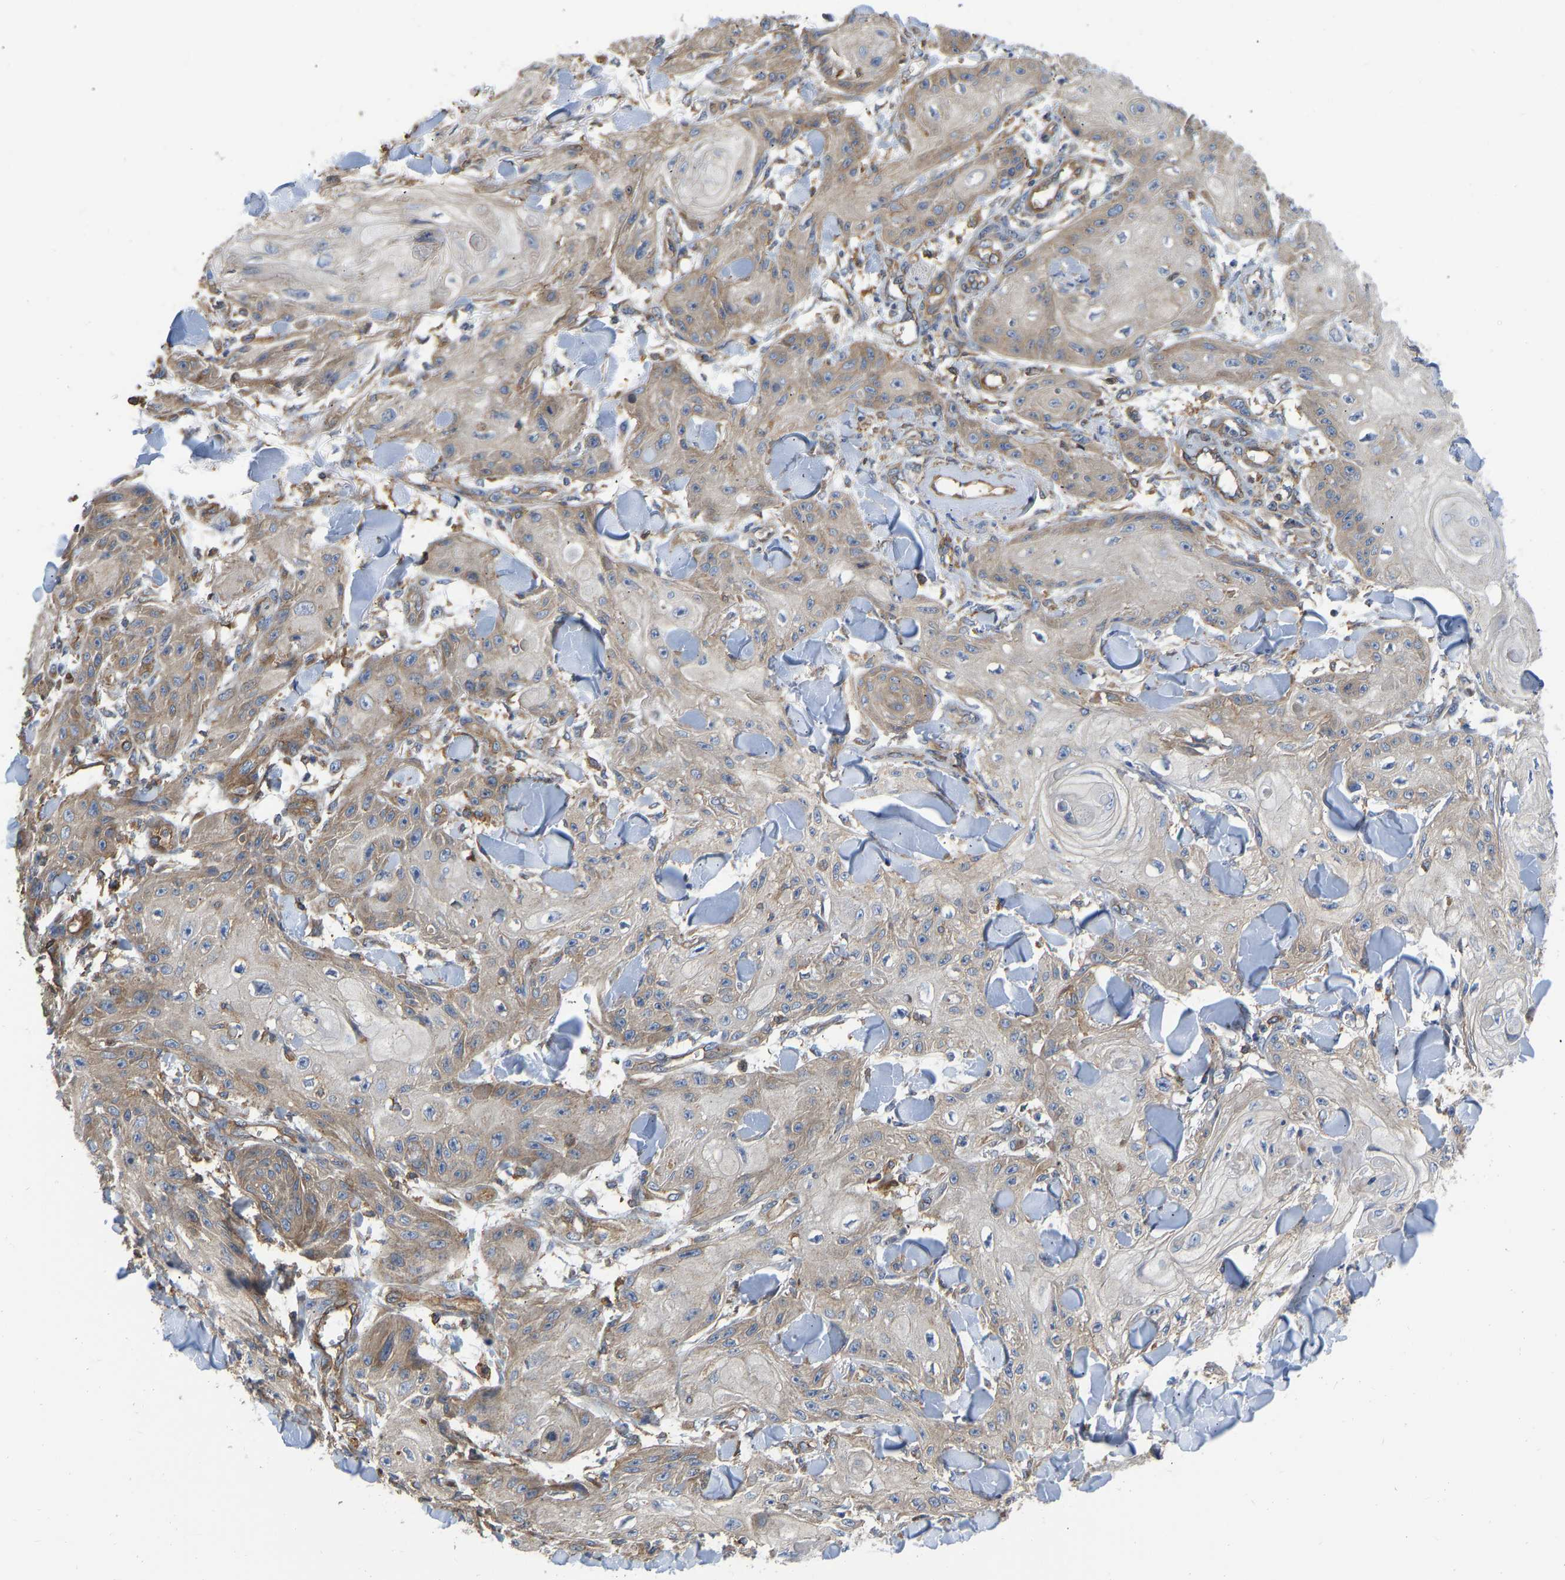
{"staining": {"intensity": "moderate", "quantity": "25%-75%", "location": "cytoplasmic/membranous"}, "tissue": "skin cancer", "cell_type": "Tumor cells", "image_type": "cancer", "snomed": [{"axis": "morphology", "description": "Squamous cell carcinoma, NOS"}, {"axis": "topography", "description": "Skin"}], "caption": "A high-resolution micrograph shows immunohistochemistry staining of squamous cell carcinoma (skin), which shows moderate cytoplasmic/membranous staining in about 25%-75% of tumor cells.", "gene": "FLNB", "patient": {"sex": "male", "age": 74}}